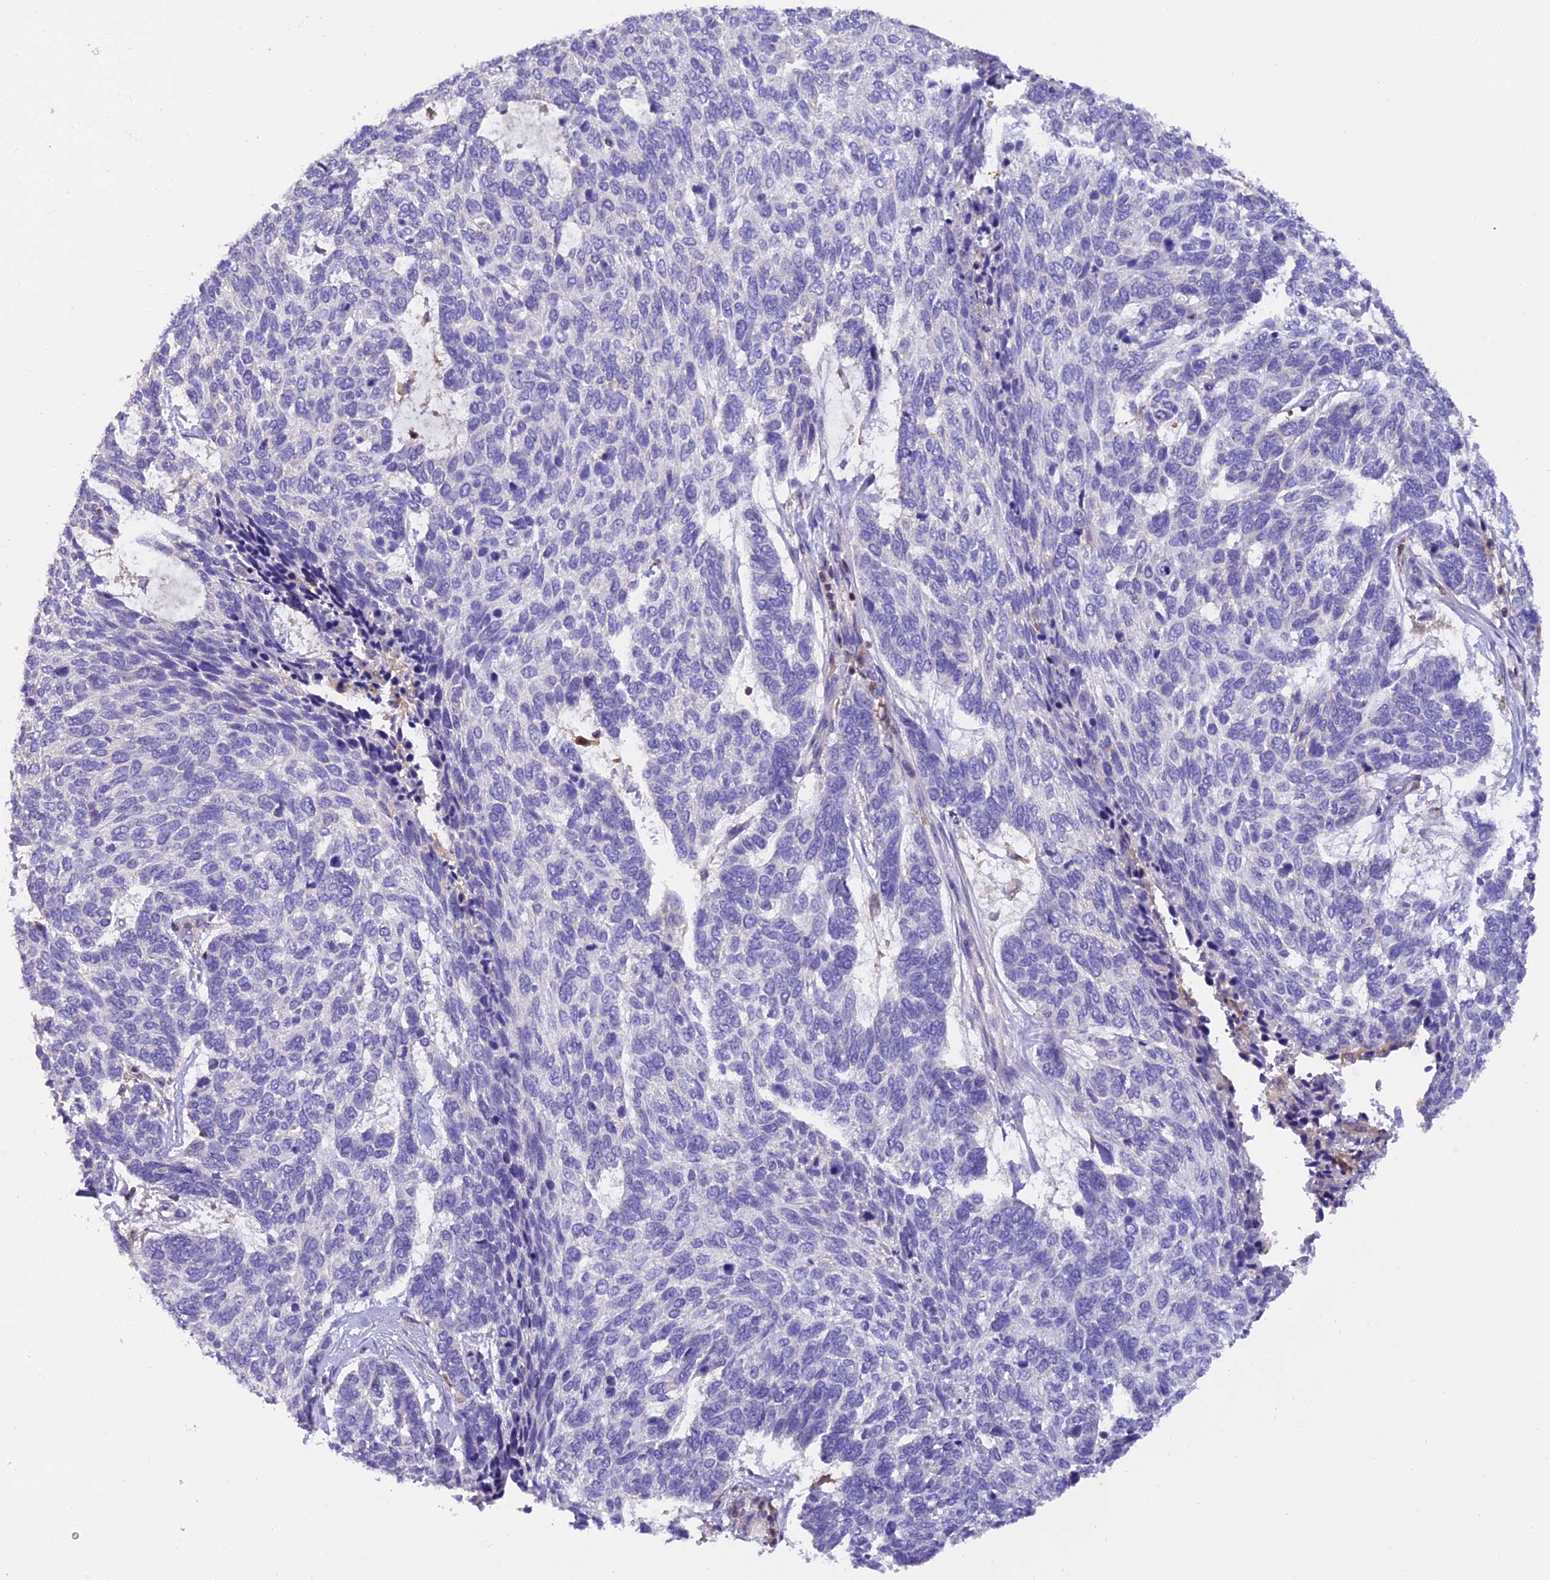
{"staining": {"intensity": "negative", "quantity": "none", "location": "none"}, "tissue": "skin cancer", "cell_type": "Tumor cells", "image_type": "cancer", "snomed": [{"axis": "morphology", "description": "Basal cell carcinoma"}, {"axis": "topography", "description": "Skin"}], "caption": "A histopathology image of skin basal cell carcinoma stained for a protein shows no brown staining in tumor cells.", "gene": "LPXN", "patient": {"sex": "female", "age": 65}}